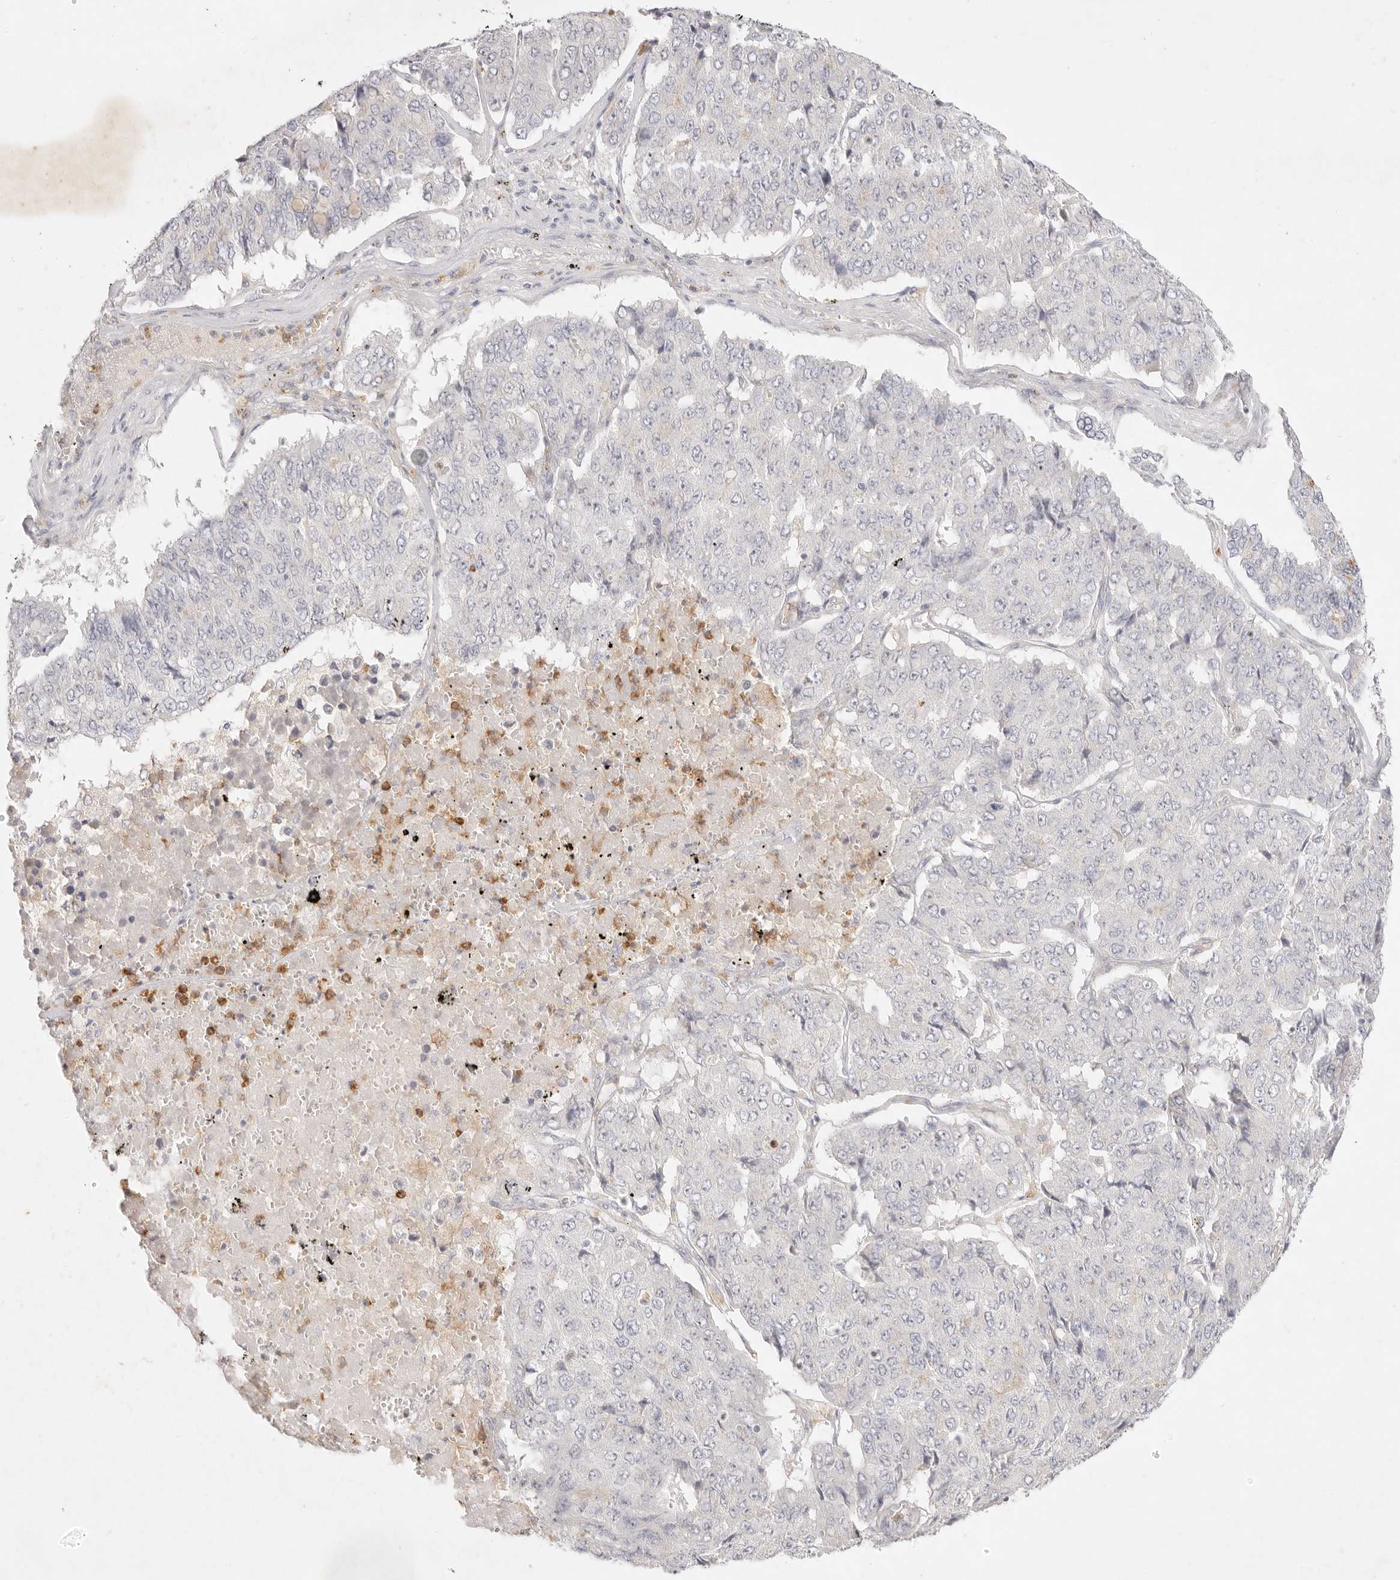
{"staining": {"intensity": "negative", "quantity": "none", "location": "none"}, "tissue": "pancreatic cancer", "cell_type": "Tumor cells", "image_type": "cancer", "snomed": [{"axis": "morphology", "description": "Adenocarcinoma, NOS"}, {"axis": "topography", "description": "Pancreas"}], "caption": "Immunohistochemistry of pancreatic cancer (adenocarcinoma) demonstrates no staining in tumor cells.", "gene": "GPR84", "patient": {"sex": "male", "age": 50}}